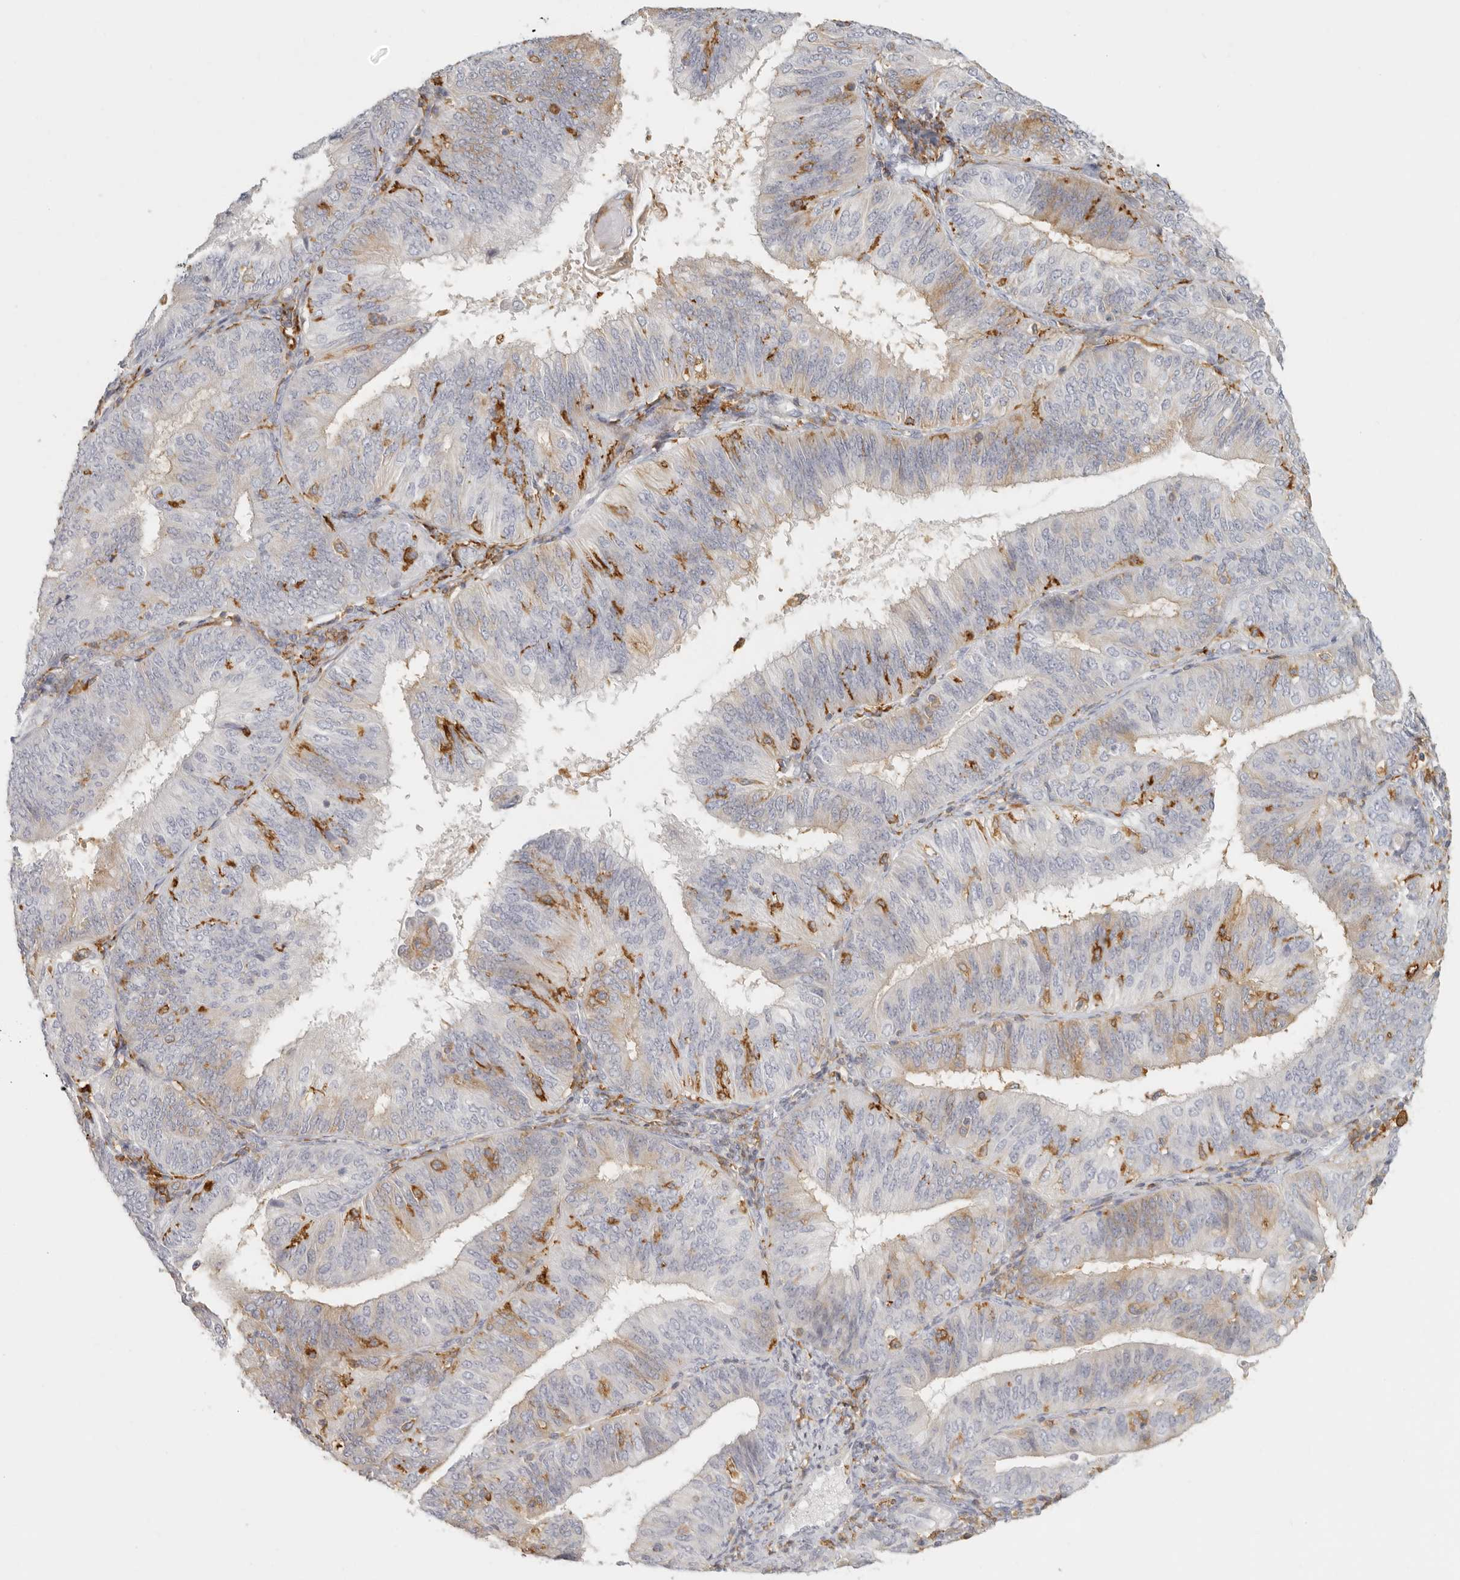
{"staining": {"intensity": "moderate", "quantity": "<25%", "location": "cytoplasmic/membranous"}, "tissue": "endometrial cancer", "cell_type": "Tumor cells", "image_type": "cancer", "snomed": [{"axis": "morphology", "description": "Adenocarcinoma, NOS"}, {"axis": "topography", "description": "Endometrium"}], "caption": "IHC photomicrograph of adenocarcinoma (endometrial) stained for a protein (brown), which reveals low levels of moderate cytoplasmic/membranous positivity in about <25% of tumor cells.", "gene": "NIBAN1", "patient": {"sex": "female", "age": 58}}